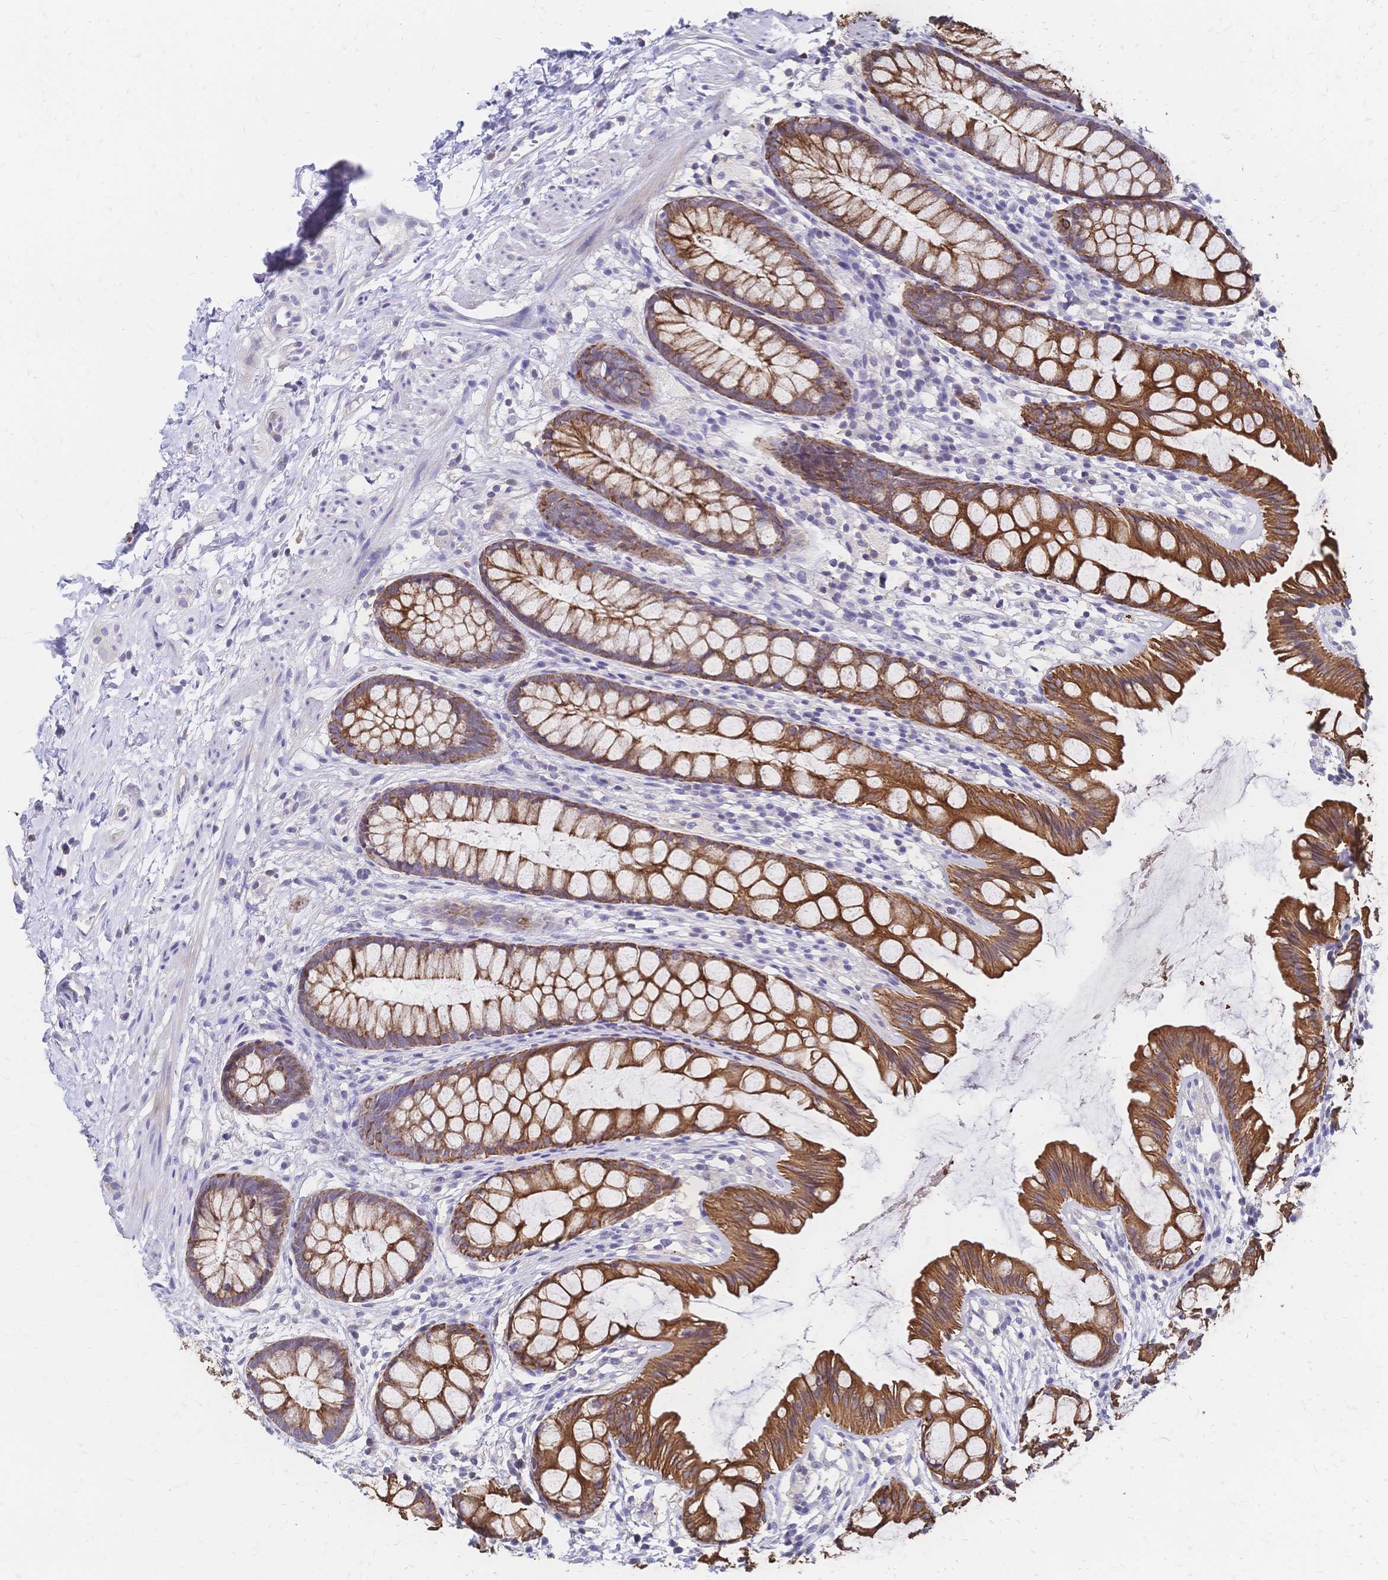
{"staining": {"intensity": "strong", "quantity": ">75%", "location": "cytoplasmic/membranous"}, "tissue": "rectum", "cell_type": "Glandular cells", "image_type": "normal", "snomed": [{"axis": "morphology", "description": "Normal tissue, NOS"}, {"axis": "topography", "description": "Rectum"}], "caption": "Immunohistochemical staining of benign rectum exhibits high levels of strong cytoplasmic/membranous staining in approximately >75% of glandular cells. Ihc stains the protein in brown and the nuclei are stained blue.", "gene": "DTNB", "patient": {"sex": "female", "age": 62}}